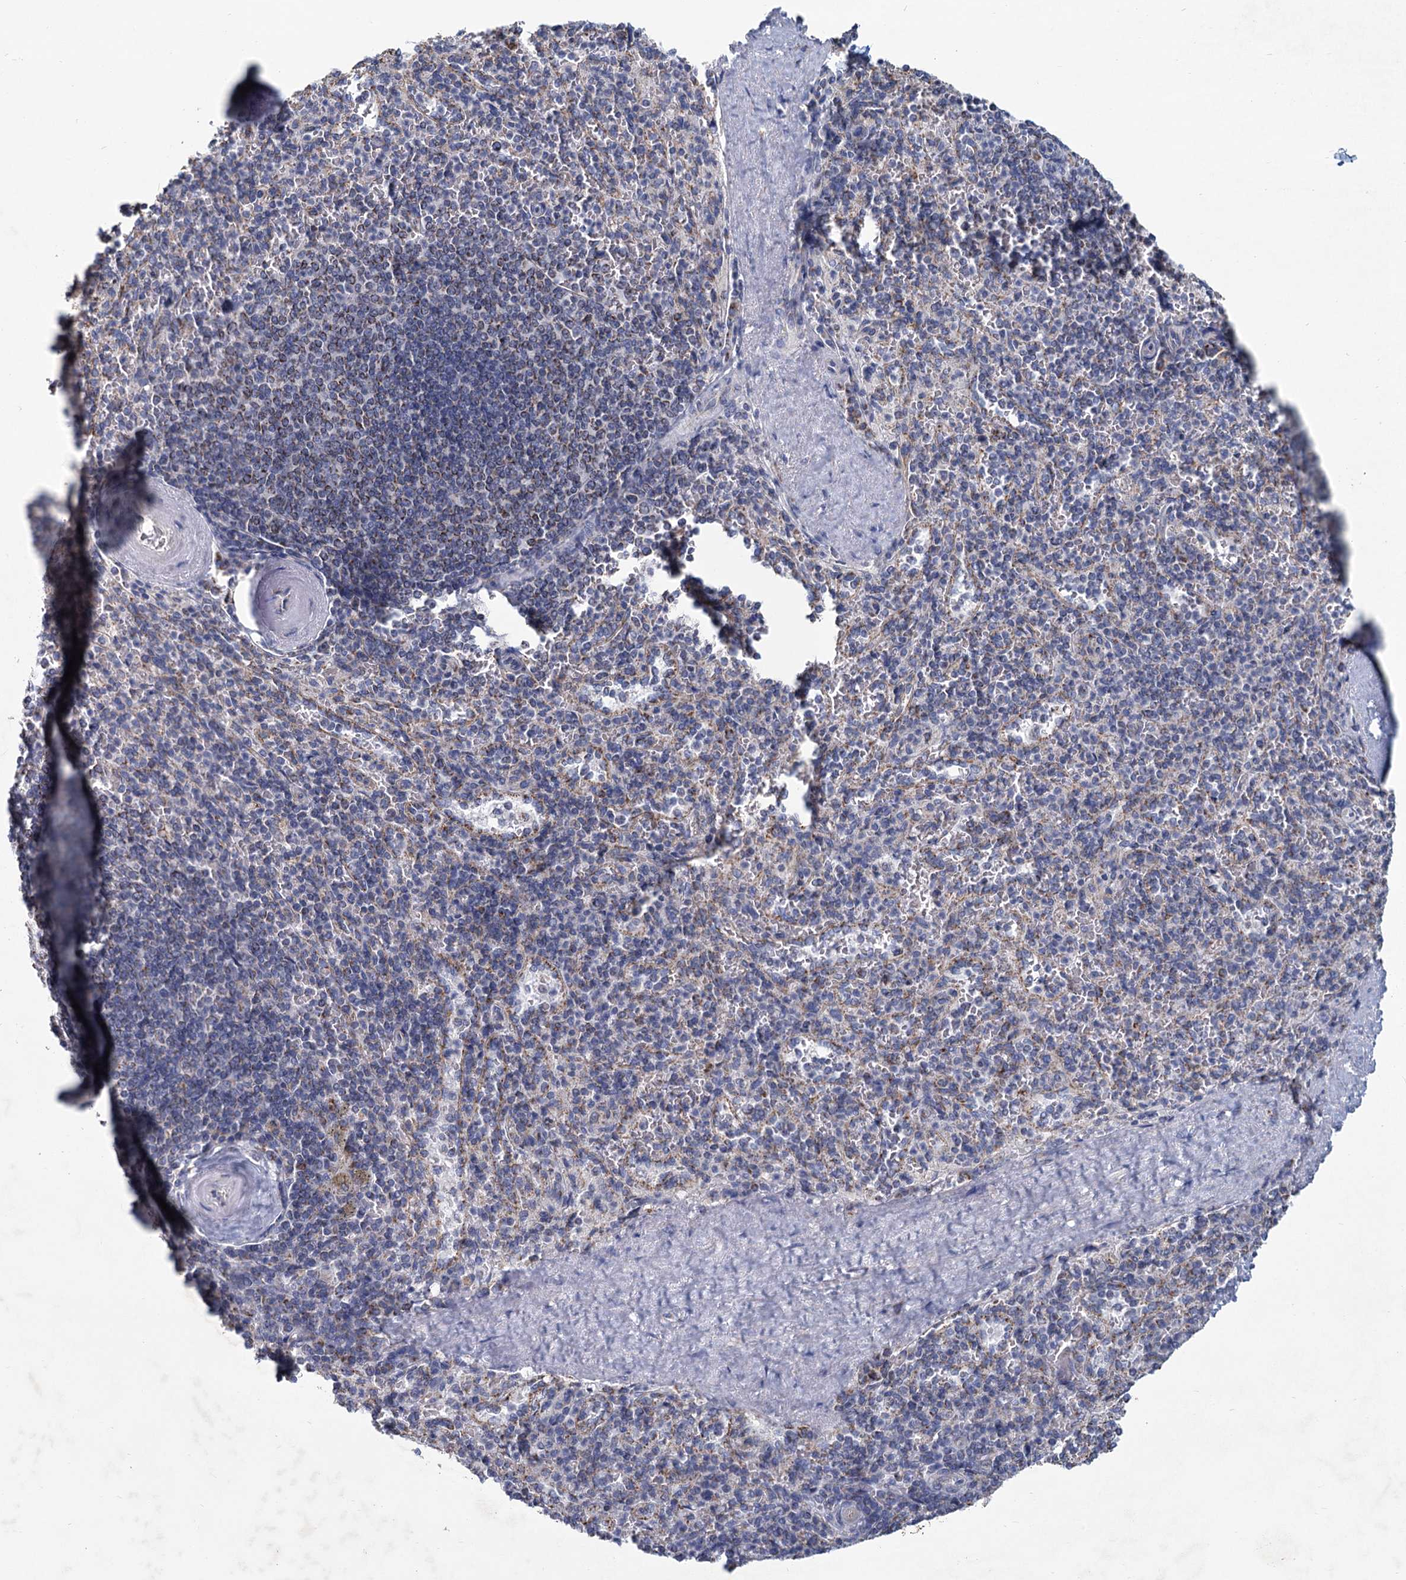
{"staining": {"intensity": "moderate", "quantity": "<25%", "location": "cytoplasmic/membranous"}, "tissue": "spleen", "cell_type": "Cells in red pulp", "image_type": "normal", "snomed": [{"axis": "morphology", "description": "Normal tissue, NOS"}, {"axis": "topography", "description": "Spleen"}], "caption": "Cells in red pulp show moderate cytoplasmic/membranous staining in about <25% of cells in unremarkable spleen. (IHC, brightfield microscopy, high magnification).", "gene": "NDUFC2", "patient": {"sex": "male", "age": 82}}